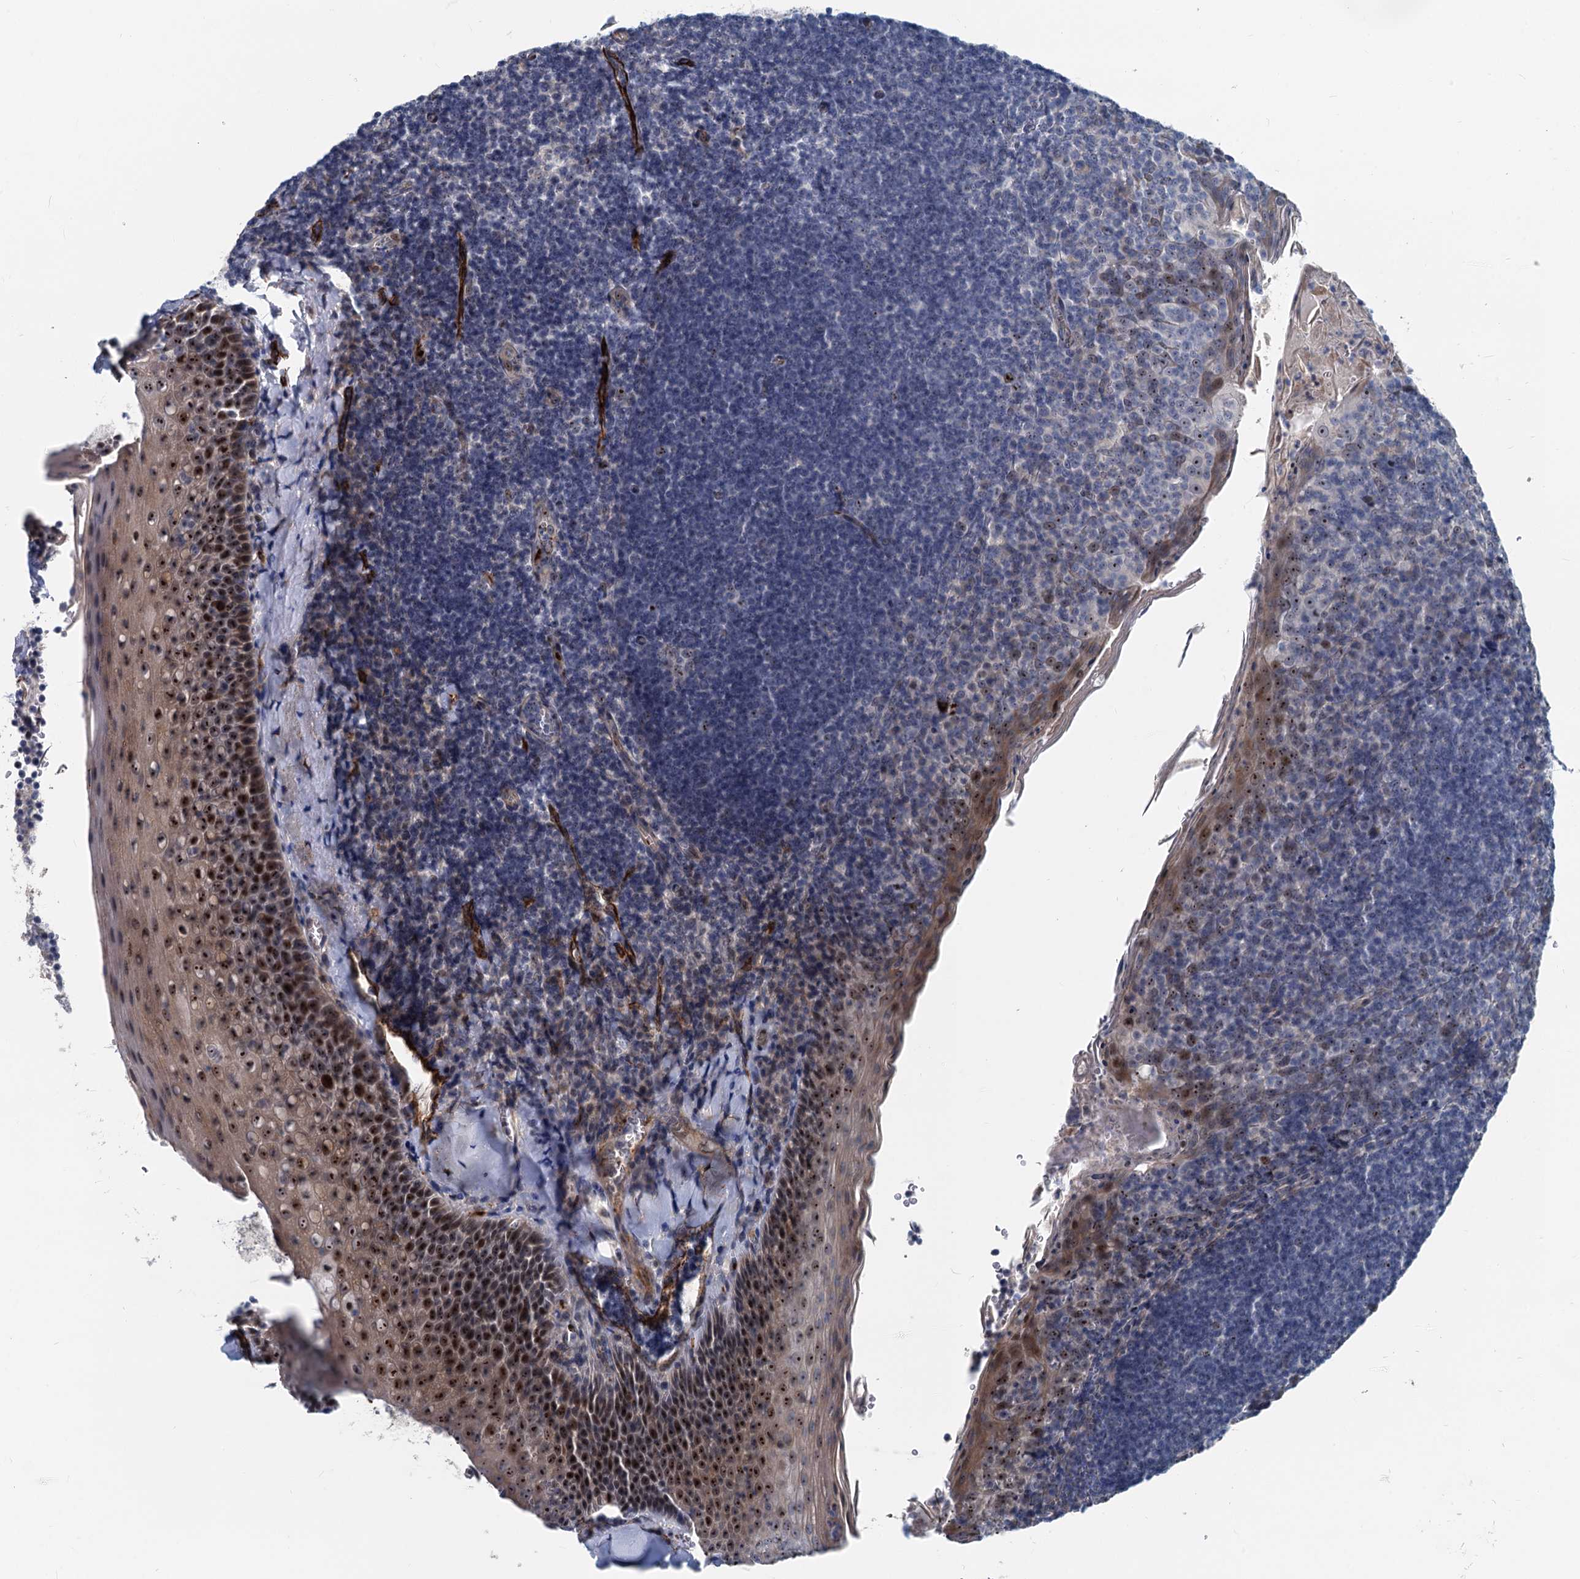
{"staining": {"intensity": "moderate", "quantity": "<25%", "location": "nuclear"}, "tissue": "tonsil", "cell_type": "Germinal center cells", "image_type": "normal", "snomed": [{"axis": "morphology", "description": "Normal tissue, NOS"}, {"axis": "topography", "description": "Tonsil"}], "caption": "Normal tonsil displays moderate nuclear staining in about <25% of germinal center cells, visualized by immunohistochemistry. Using DAB (brown) and hematoxylin (blue) stains, captured at high magnification using brightfield microscopy.", "gene": "ASXL3", "patient": {"sex": "male", "age": 27}}